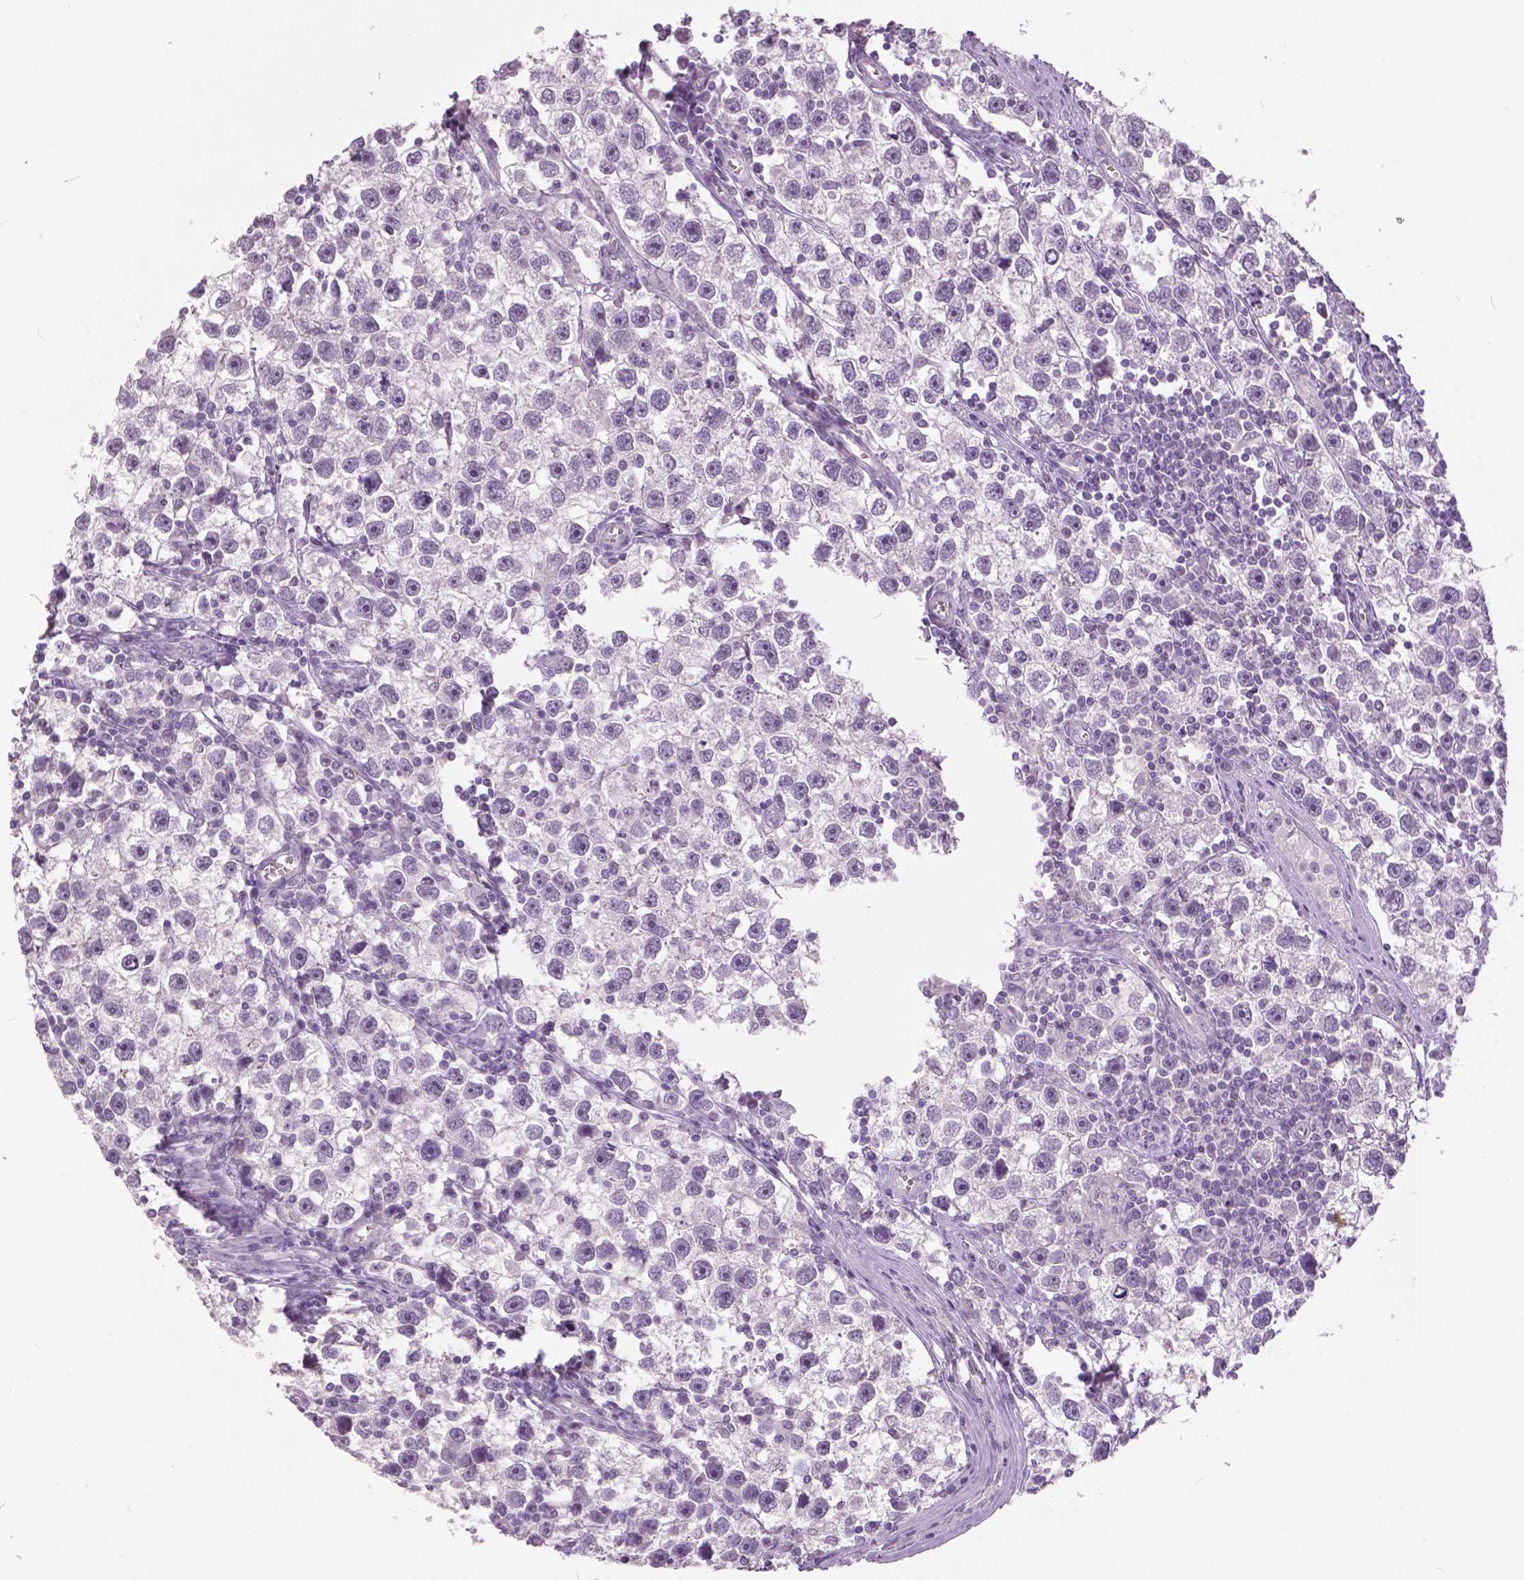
{"staining": {"intensity": "negative", "quantity": "none", "location": "none"}, "tissue": "testis cancer", "cell_type": "Tumor cells", "image_type": "cancer", "snomed": [{"axis": "morphology", "description": "Seminoma, NOS"}, {"axis": "topography", "description": "Testis"}], "caption": "Human testis cancer (seminoma) stained for a protein using IHC shows no expression in tumor cells.", "gene": "GRIN2A", "patient": {"sex": "male", "age": 30}}